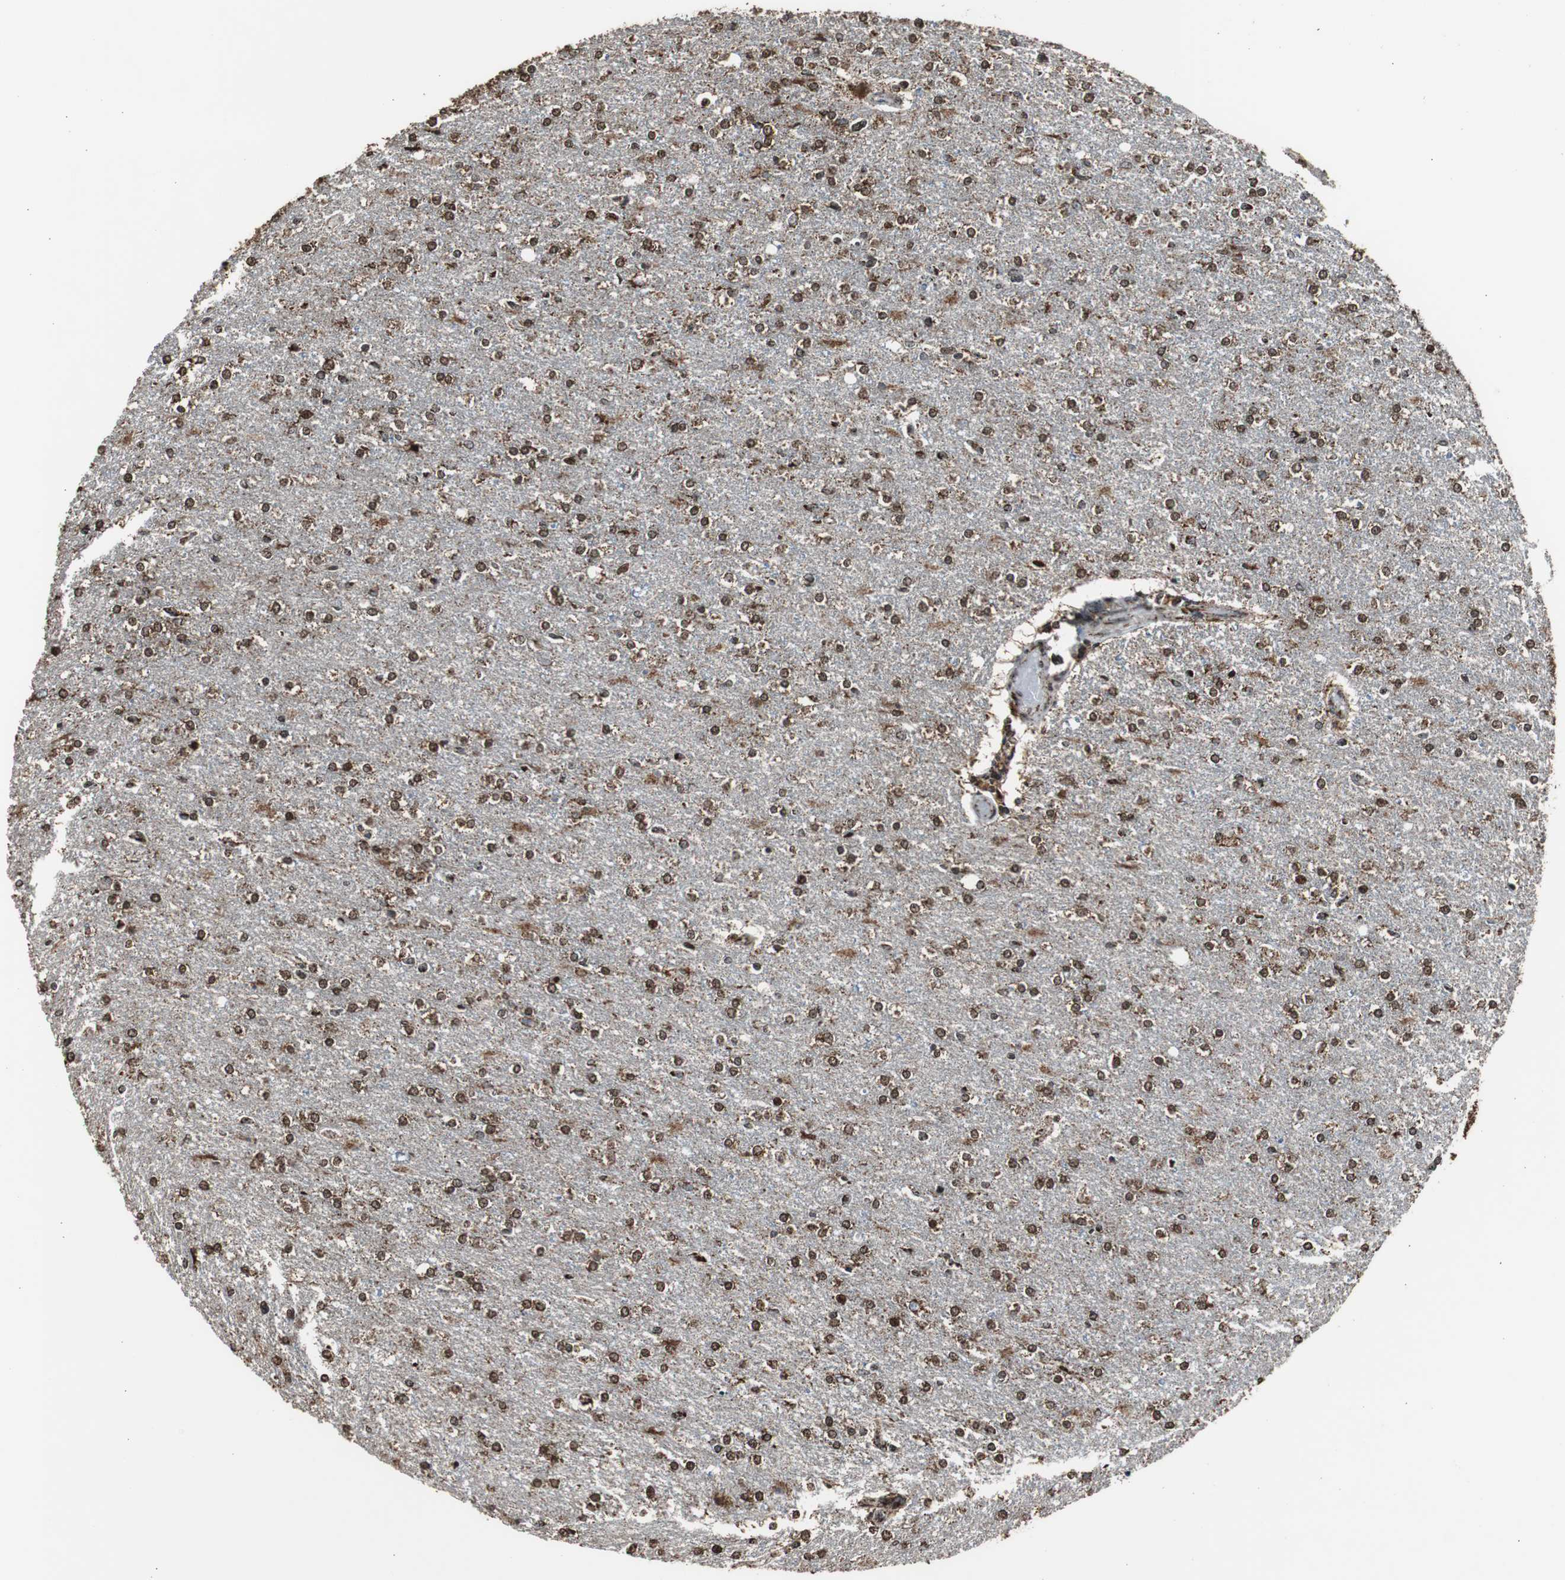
{"staining": {"intensity": "strong", "quantity": ">75%", "location": "cytoplasmic/membranous,nuclear"}, "tissue": "glioma", "cell_type": "Tumor cells", "image_type": "cancer", "snomed": [{"axis": "morphology", "description": "Glioma, malignant, High grade"}, {"axis": "topography", "description": "Cerebral cortex"}], "caption": "Strong cytoplasmic/membranous and nuclear staining is seen in approximately >75% of tumor cells in glioma.", "gene": "HSPA9", "patient": {"sex": "male", "age": 76}}